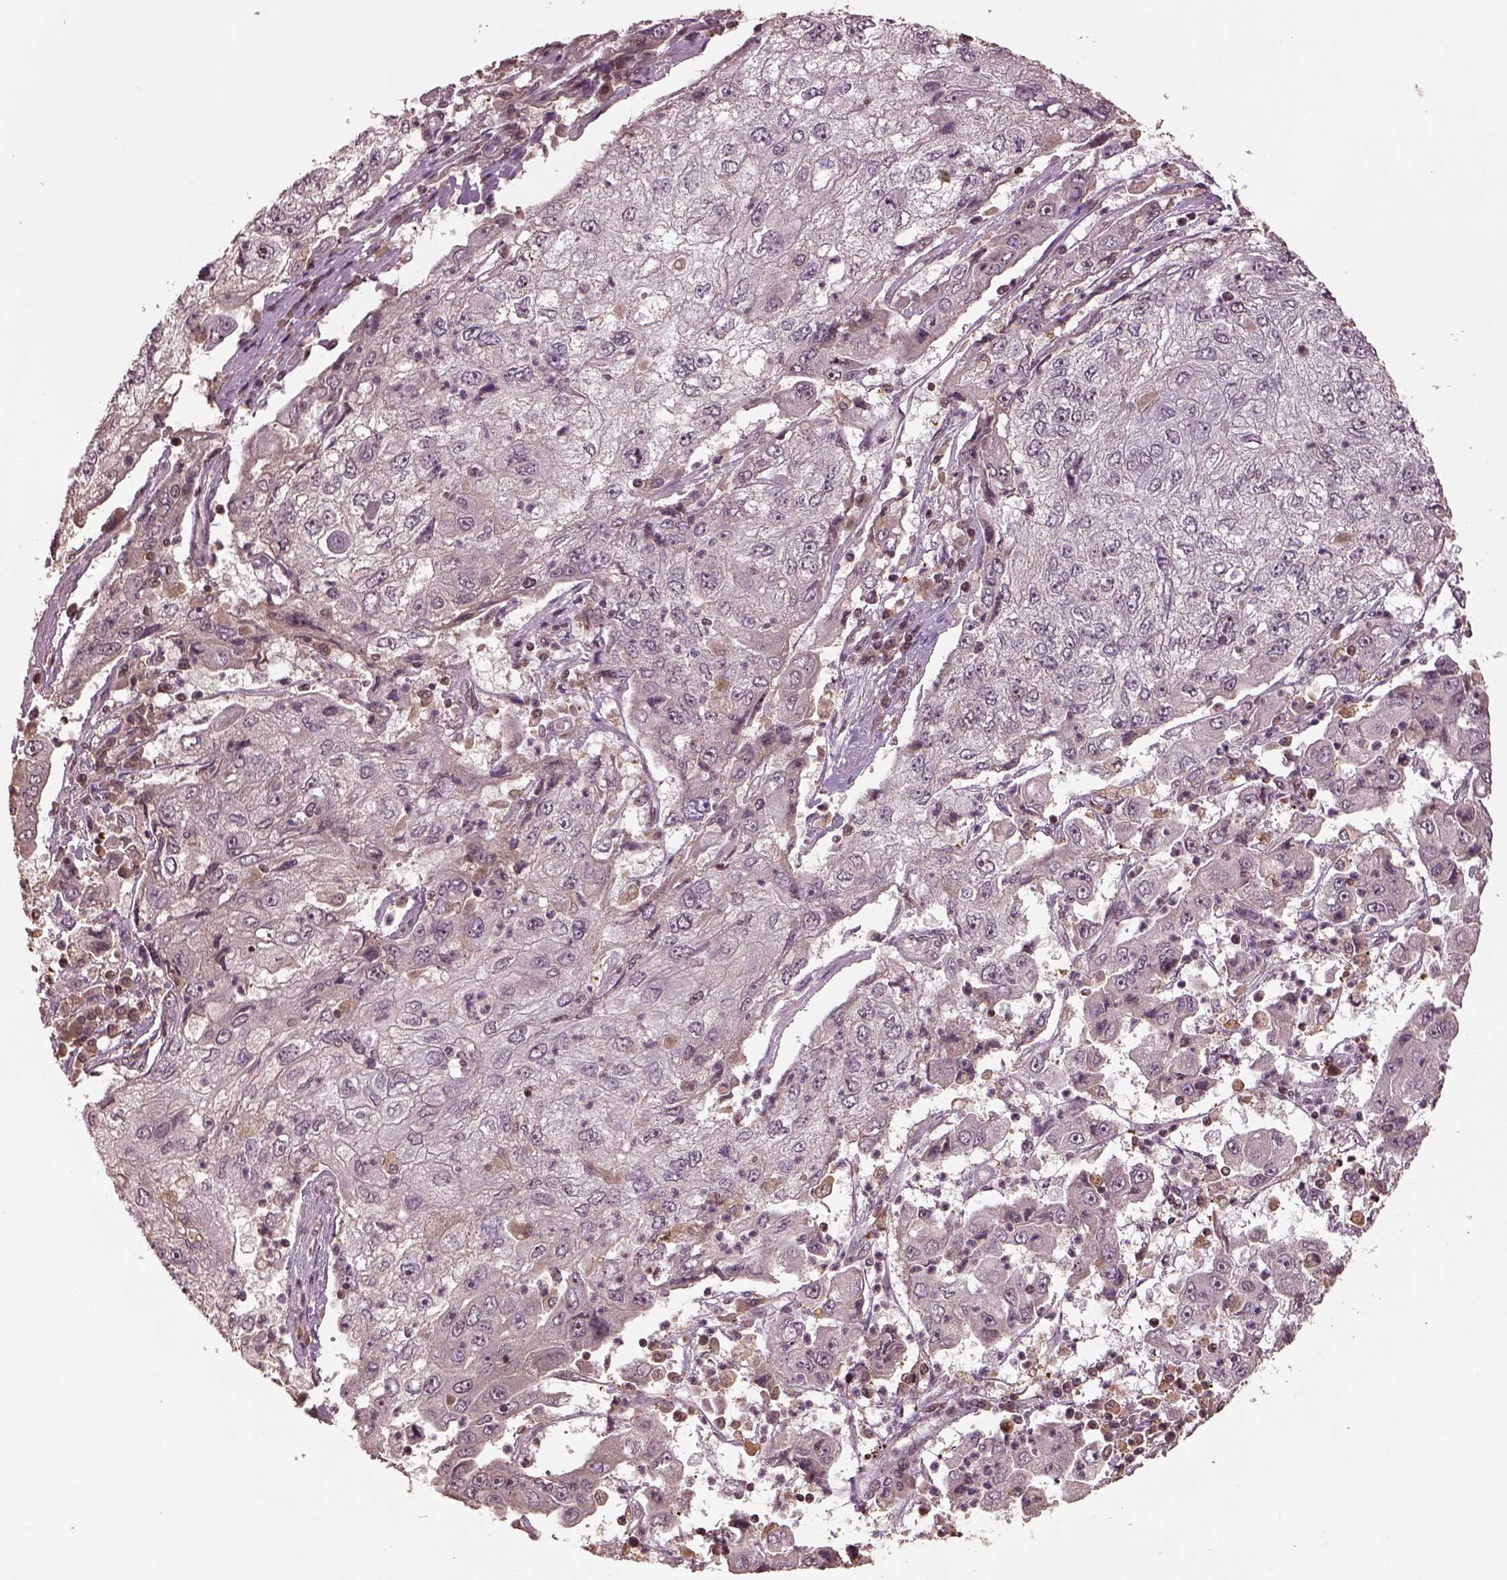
{"staining": {"intensity": "negative", "quantity": "none", "location": "none"}, "tissue": "cervical cancer", "cell_type": "Tumor cells", "image_type": "cancer", "snomed": [{"axis": "morphology", "description": "Squamous cell carcinoma, NOS"}, {"axis": "topography", "description": "Cervix"}], "caption": "Immunohistochemistry (IHC) of human cervical squamous cell carcinoma shows no expression in tumor cells.", "gene": "BRD9", "patient": {"sex": "female", "age": 36}}